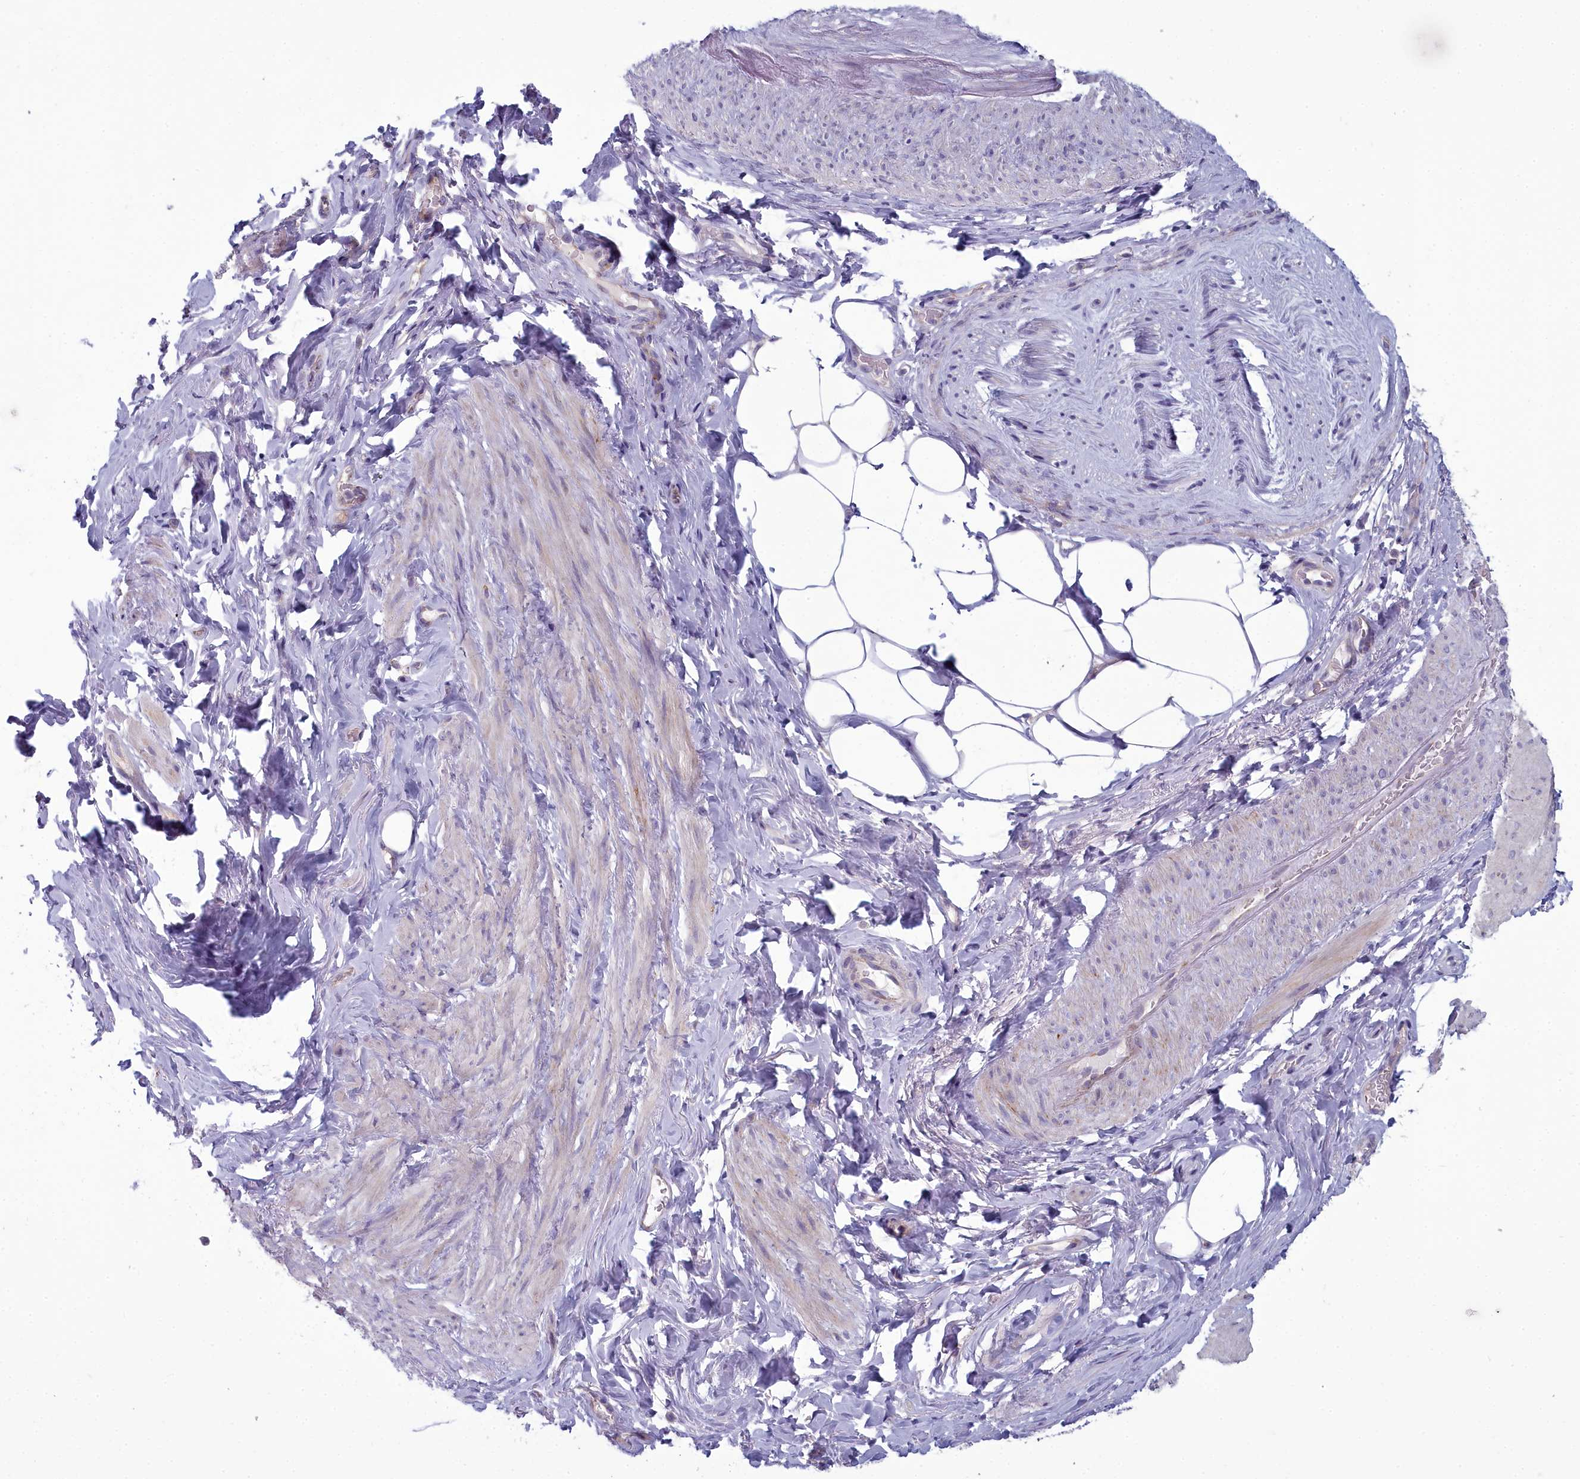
{"staining": {"intensity": "weak", "quantity": "<25%", "location": "cytoplasmic/membranous"}, "tissue": "smooth muscle", "cell_type": "Smooth muscle cells", "image_type": "normal", "snomed": [{"axis": "morphology", "description": "Normal tissue, NOS"}, {"axis": "topography", "description": "Smooth muscle"}, {"axis": "topography", "description": "Peripheral nerve tissue"}], "caption": "IHC of benign smooth muscle reveals no staining in smooth muscle cells.", "gene": "INSYN2A", "patient": {"sex": "male", "age": 69}}